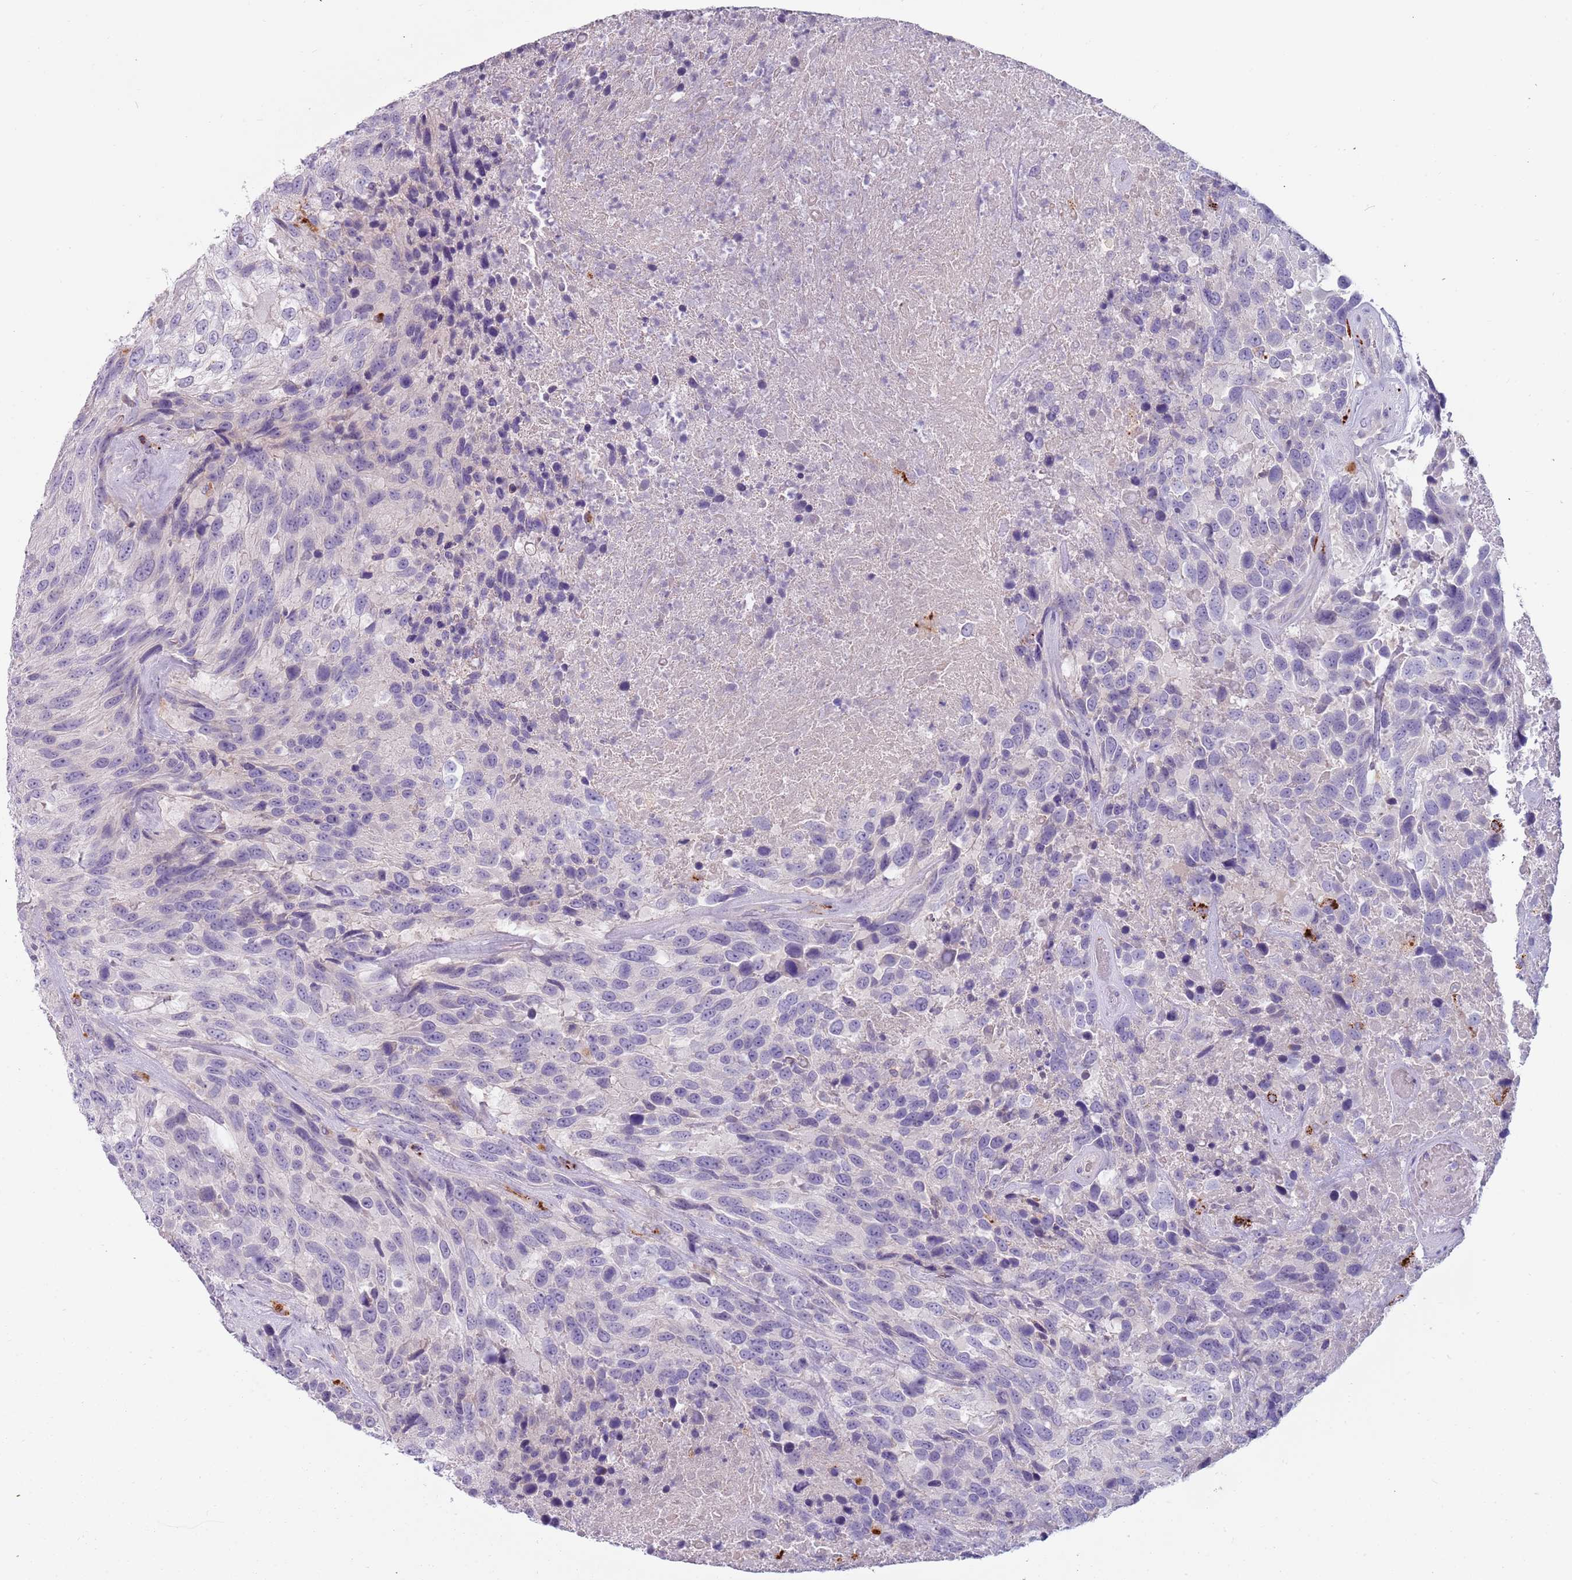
{"staining": {"intensity": "negative", "quantity": "none", "location": "none"}, "tissue": "urothelial cancer", "cell_type": "Tumor cells", "image_type": "cancer", "snomed": [{"axis": "morphology", "description": "Urothelial carcinoma, High grade"}, {"axis": "topography", "description": "Urinary bladder"}], "caption": "Protein analysis of urothelial cancer exhibits no significant staining in tumor cells. (Brightfield microscopy of DAB (3,3'-diaminobenzidine) IHC at high magnification).", "gene": "NWD2", "patient": {"sex": "female", "age": 70}}